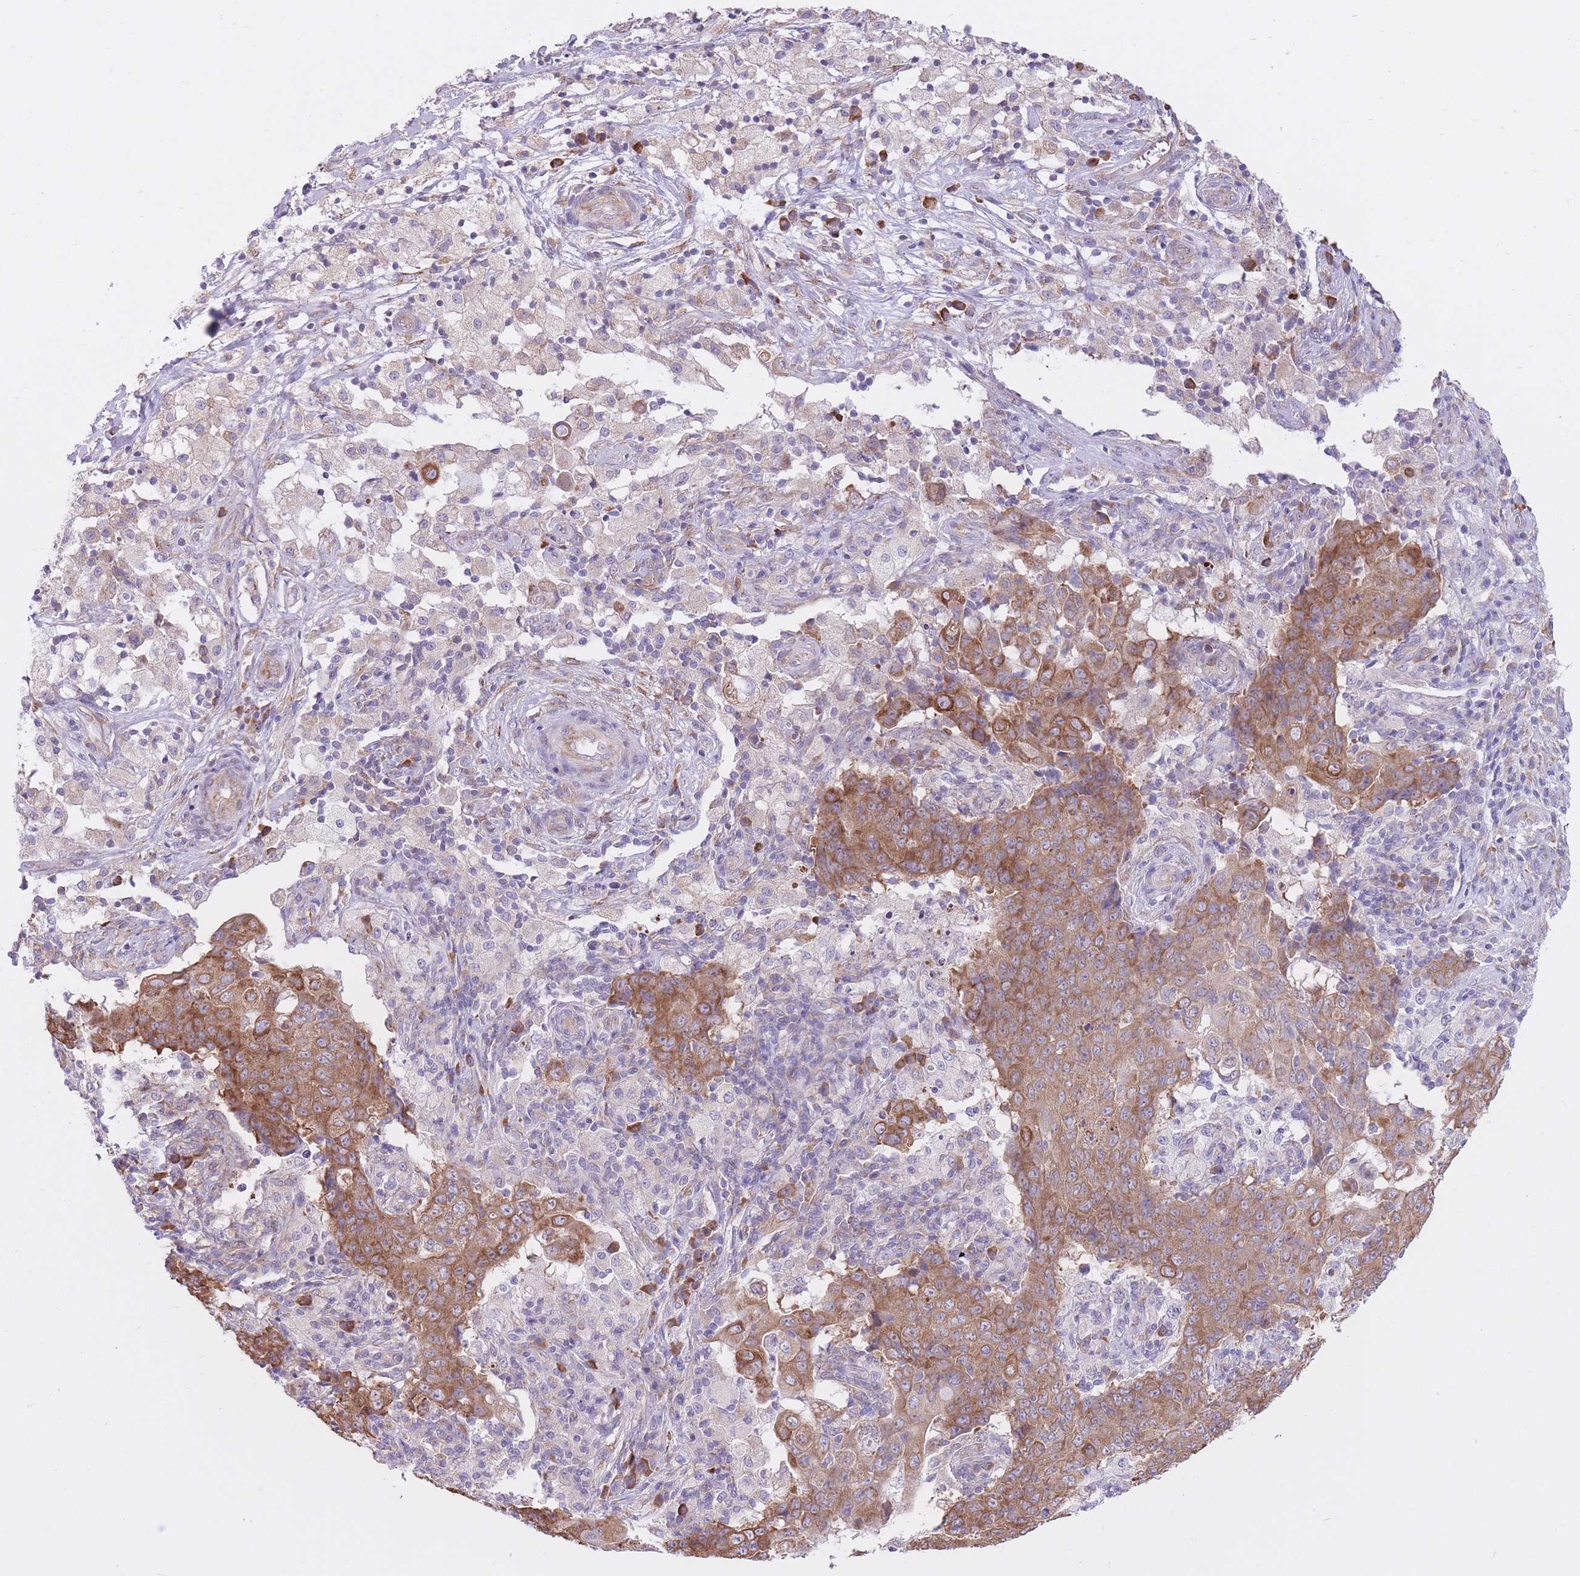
{"staining": {"intensity": "moderate", "quantity": ">75%", "location": "cytoplasmic/membranous"}, "tissue": "ovarian cancer", "cell_type": "Tumor cells", "image_type": "cancer", "snomed": [{"axis": "morphology", "description": "Carcinoma, endometroid"}, {"axis": "topography", "description": "Ovary"}], "caption": "Tumor cells exhibit medium levels of moderate cytoplasmic/membranous expression in approximately >75% of cells in human ovarian cancer.", "gene": "ZNF501", "patient": {"sex": "female", "age": 42}}